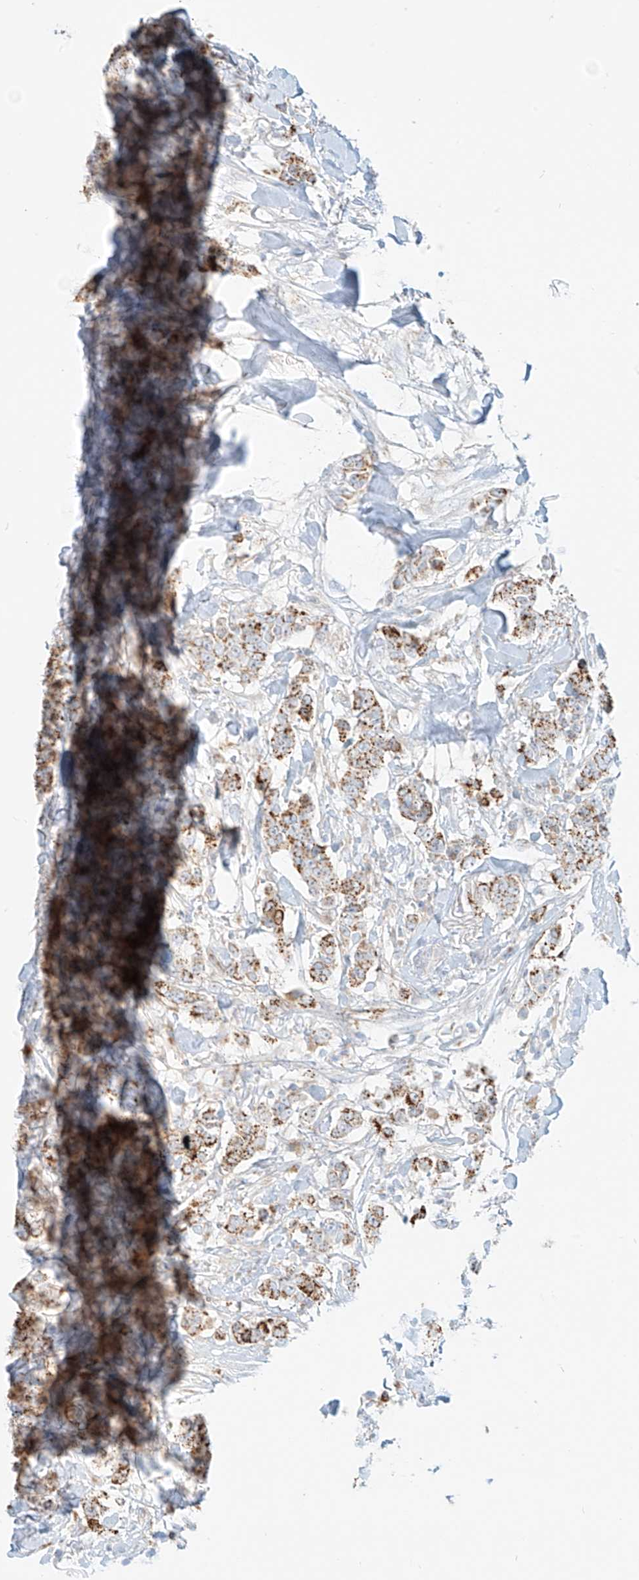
{"staining": {"intensity": "moderate", "quantity": ">75%", "location": "cytoplasmic/membranous"}, "tissue": "breast cancer", "cell_type": "Tumor cells", "image_type": "cancer", "snomed": [{"axis": "morphology", "description": "Duct carcinoma"}, {"axis": "topography", "description": "Breast"}], "caption": "DAB (3,3'-diaminobenzidine) immunohistochemical staining of breast cancer displays moderate cytoplasmic/membranous protein positivity in about >75% of tumor cells.", "gene": "SLC35F6", "patient": {"sex": "female", "age": 40}}